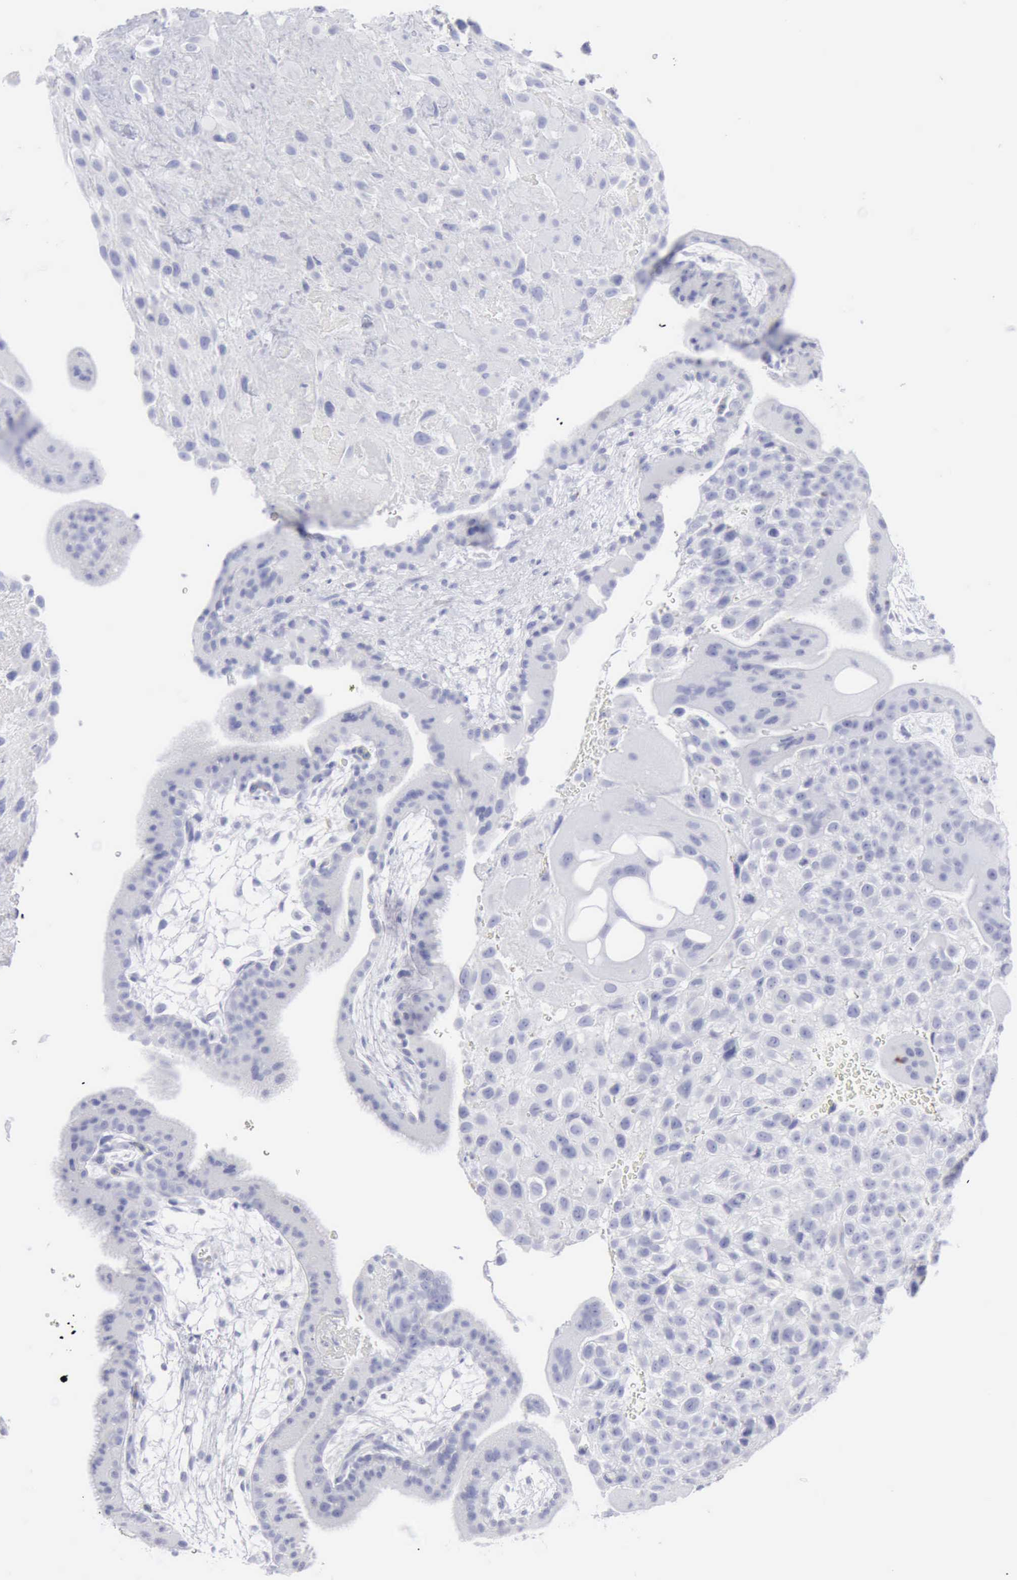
{"staining": {"intensity": "negative", "quantity": "none", "location": "none"}, "tissue": "placenta", "cell_type": "Decidual cells", "image_type": "normal", "snomed": [{"axis": "morphology", "description": "Normal tissue, NOS"}, {"axis": "topography", "description": "Placenta"}], "caption": "Protein analysis of unremarkable placenta displays no significant positivity in decidual cells. Brightfield microscopy of IHC stained with DAB (brown) and hematoxylin (blue), captured at high magnification.", "gene": "KRT5", "patient": {"sex": "female", "age": 19}}